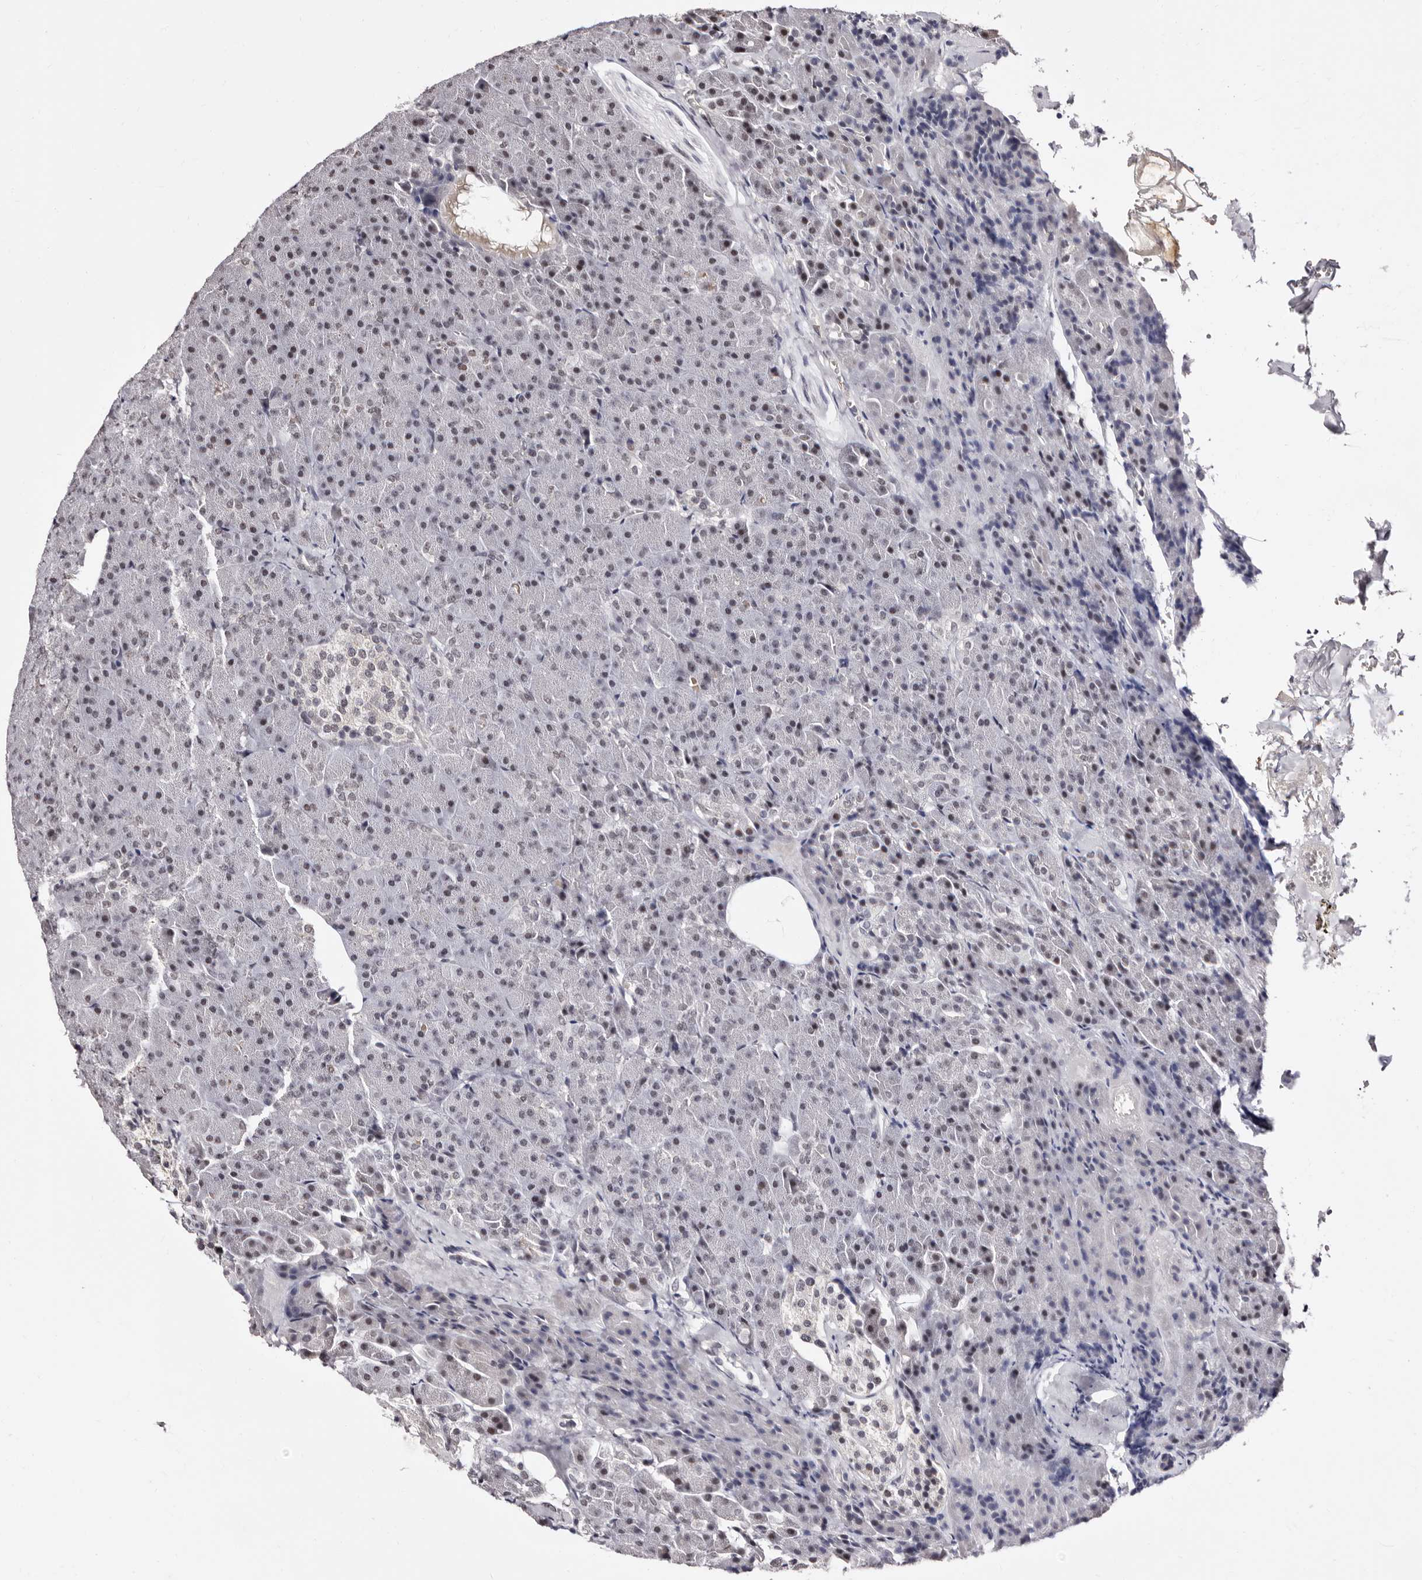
{"staining": {"intensity": "weak", "quantity": "25%-75%", "location": "nuclear"}, "tissue": "pancreas", "cell_type": "Exocrine glandular cells", "image_type": "normal", "snomed": [{"axis": "morphology", "description": "Normal tissue, NOS"}, {"axis": "morphology", "description": "Carcinoid, malignant, NOS"}, {"axis": "topography", "description": "Pancreas"}], "caption": "Immunohistochemical staining of normal pancreas demonstrates low levels of weak nuclear expression in about 25%-75% of exocrine glandular cells. Immunohistochemistry stains the protein in brown and the nuclei are stained blue.", "gene": "ANAPC11", "patient": {"sex": "female", "age": 35}}